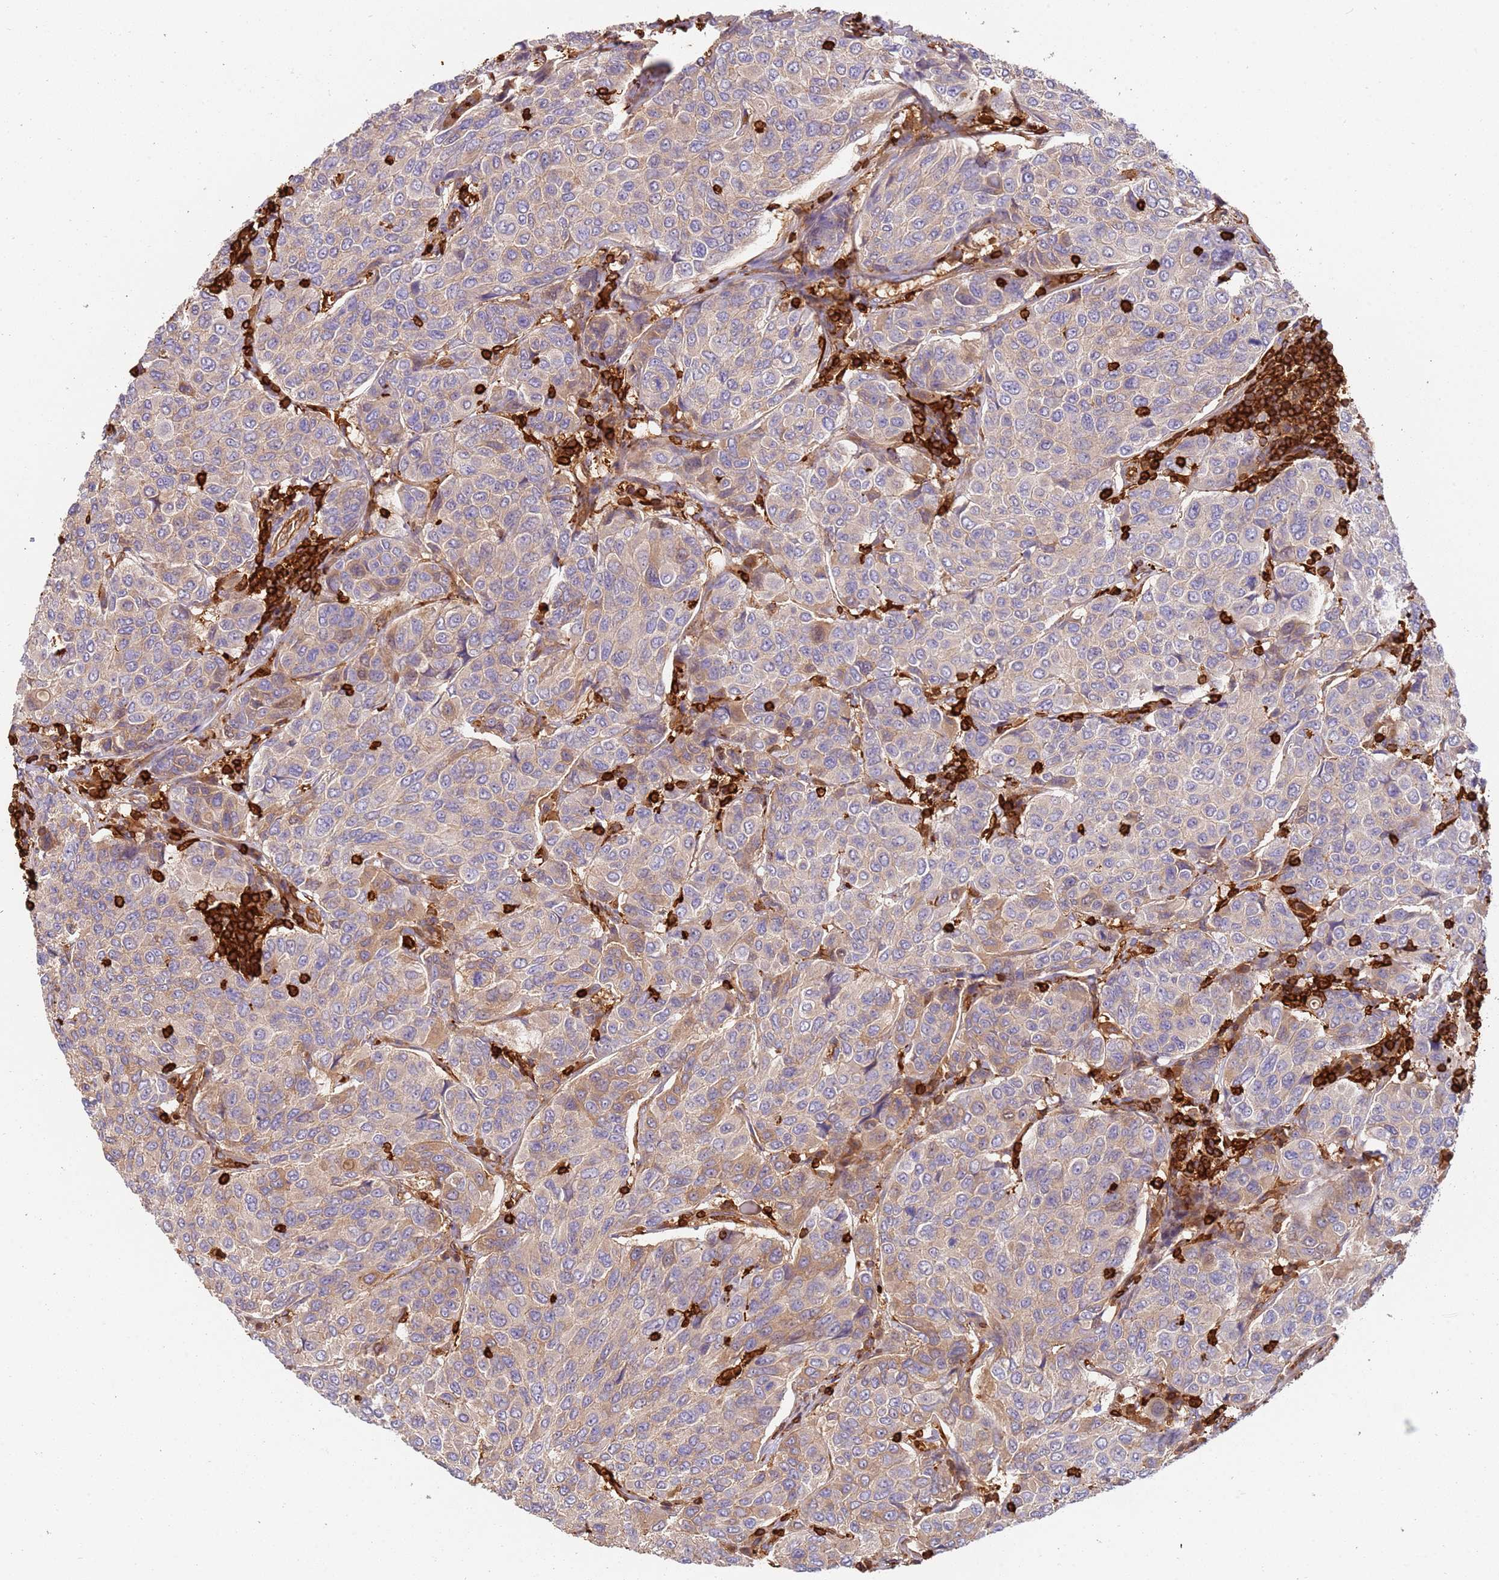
{"staining": {"intensity": "weak", "quantity": "<25%", "location": "cytoplasmic/membranous"}, "tissue": "breast cancer", "cell_type": "Tumor cells", "image_type": "cancer", "snomed": [{"axis": "morphology", "description": "Duct carcinoma"}, {"axis": "topography", "description": "Breast"}], "caption": "The IHC photomicrograph has no significant expression in tumor cells of breast cancer (infiltrating ductal carcinoma) tissue.", "gene": "OR6P1", "patient": {"sex": "female", "age": 55}}